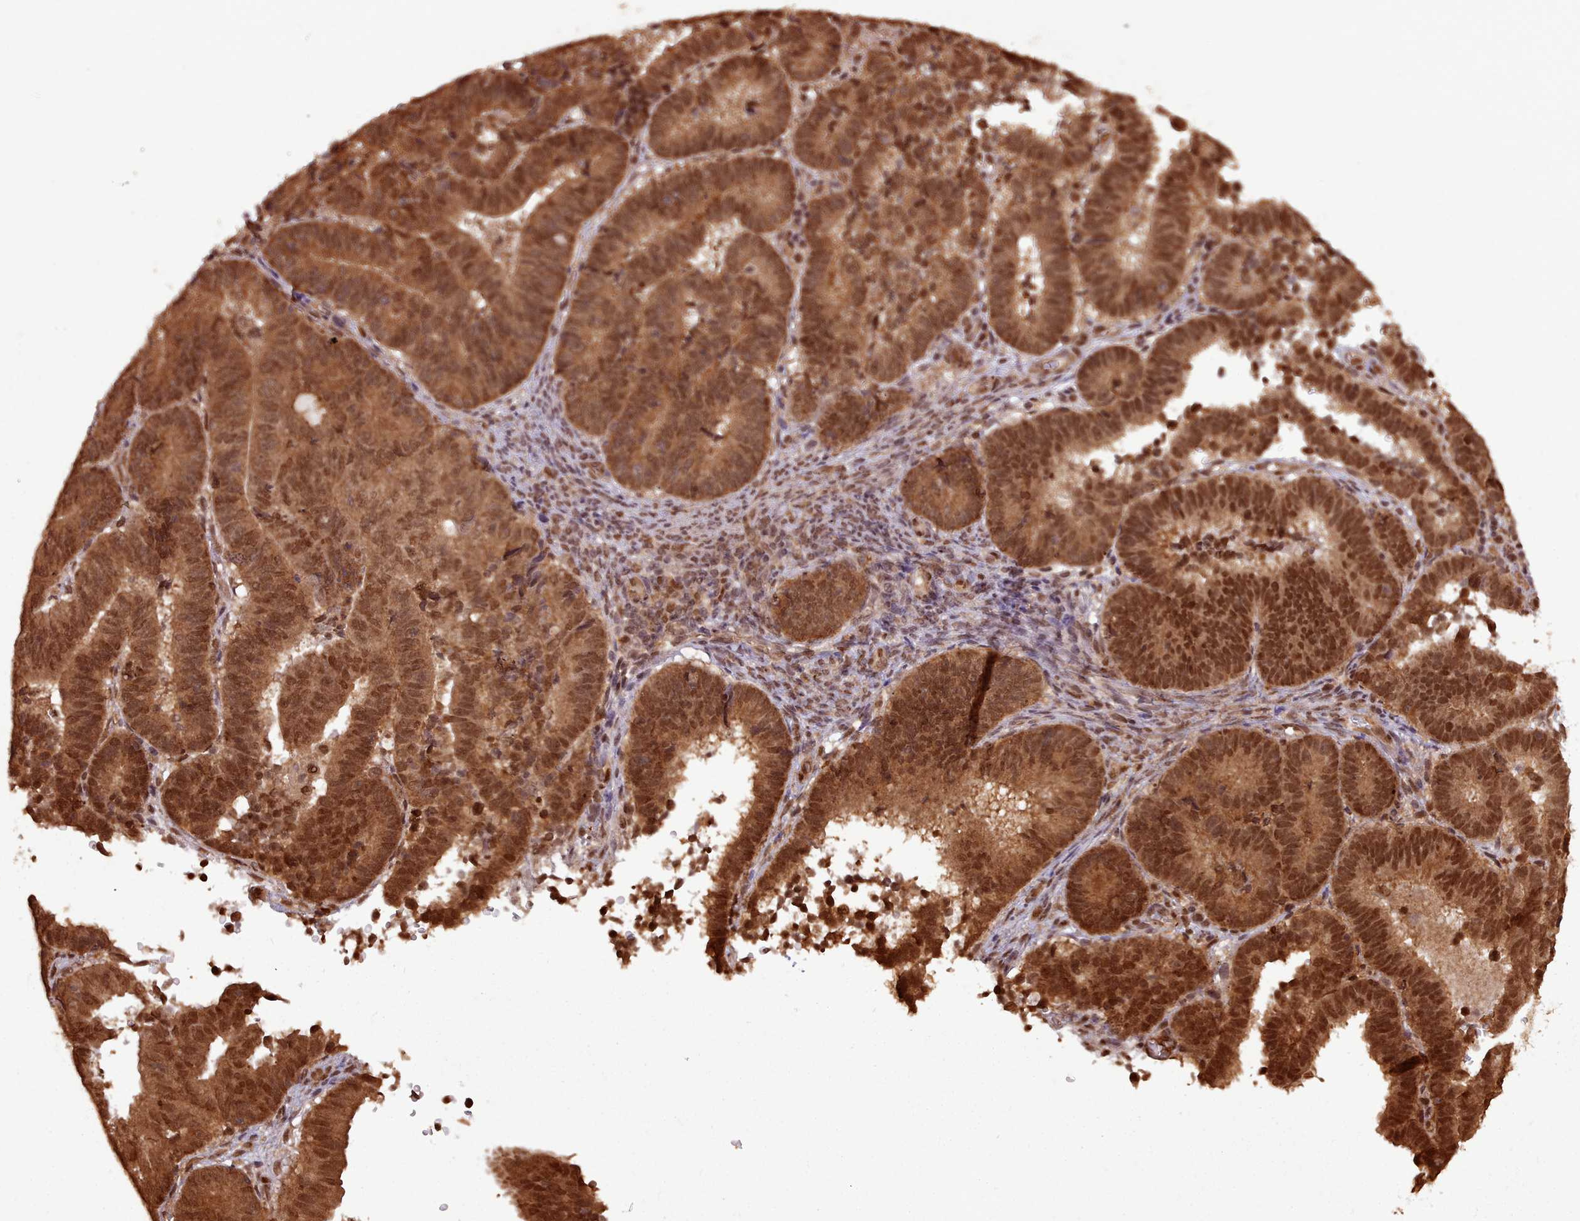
{"staining": {"intensity": "strong", "quantity": ">75%", "location": "cytoplasmic/membranous,nuclear"}, "tissue": "endometrial cancer", "cell_type": "Tumor cells", "image_type": "cancer", "snomed": [{"axis": "morphology", "description": "Adenocarcinoma, NOS"}, {"axis": "topography", "description": "Endometrium"}], "caption": "Immunohistochemistry (IHC) image of human endometrial cancer stained for a protein (brown), which exhibits high levels of strong cytoplasmic/membranous and nuclear staining in approximately >75% of tumor cells.", "gene": "RPS27A", "patient": {"sex": "female", "age": 70}}